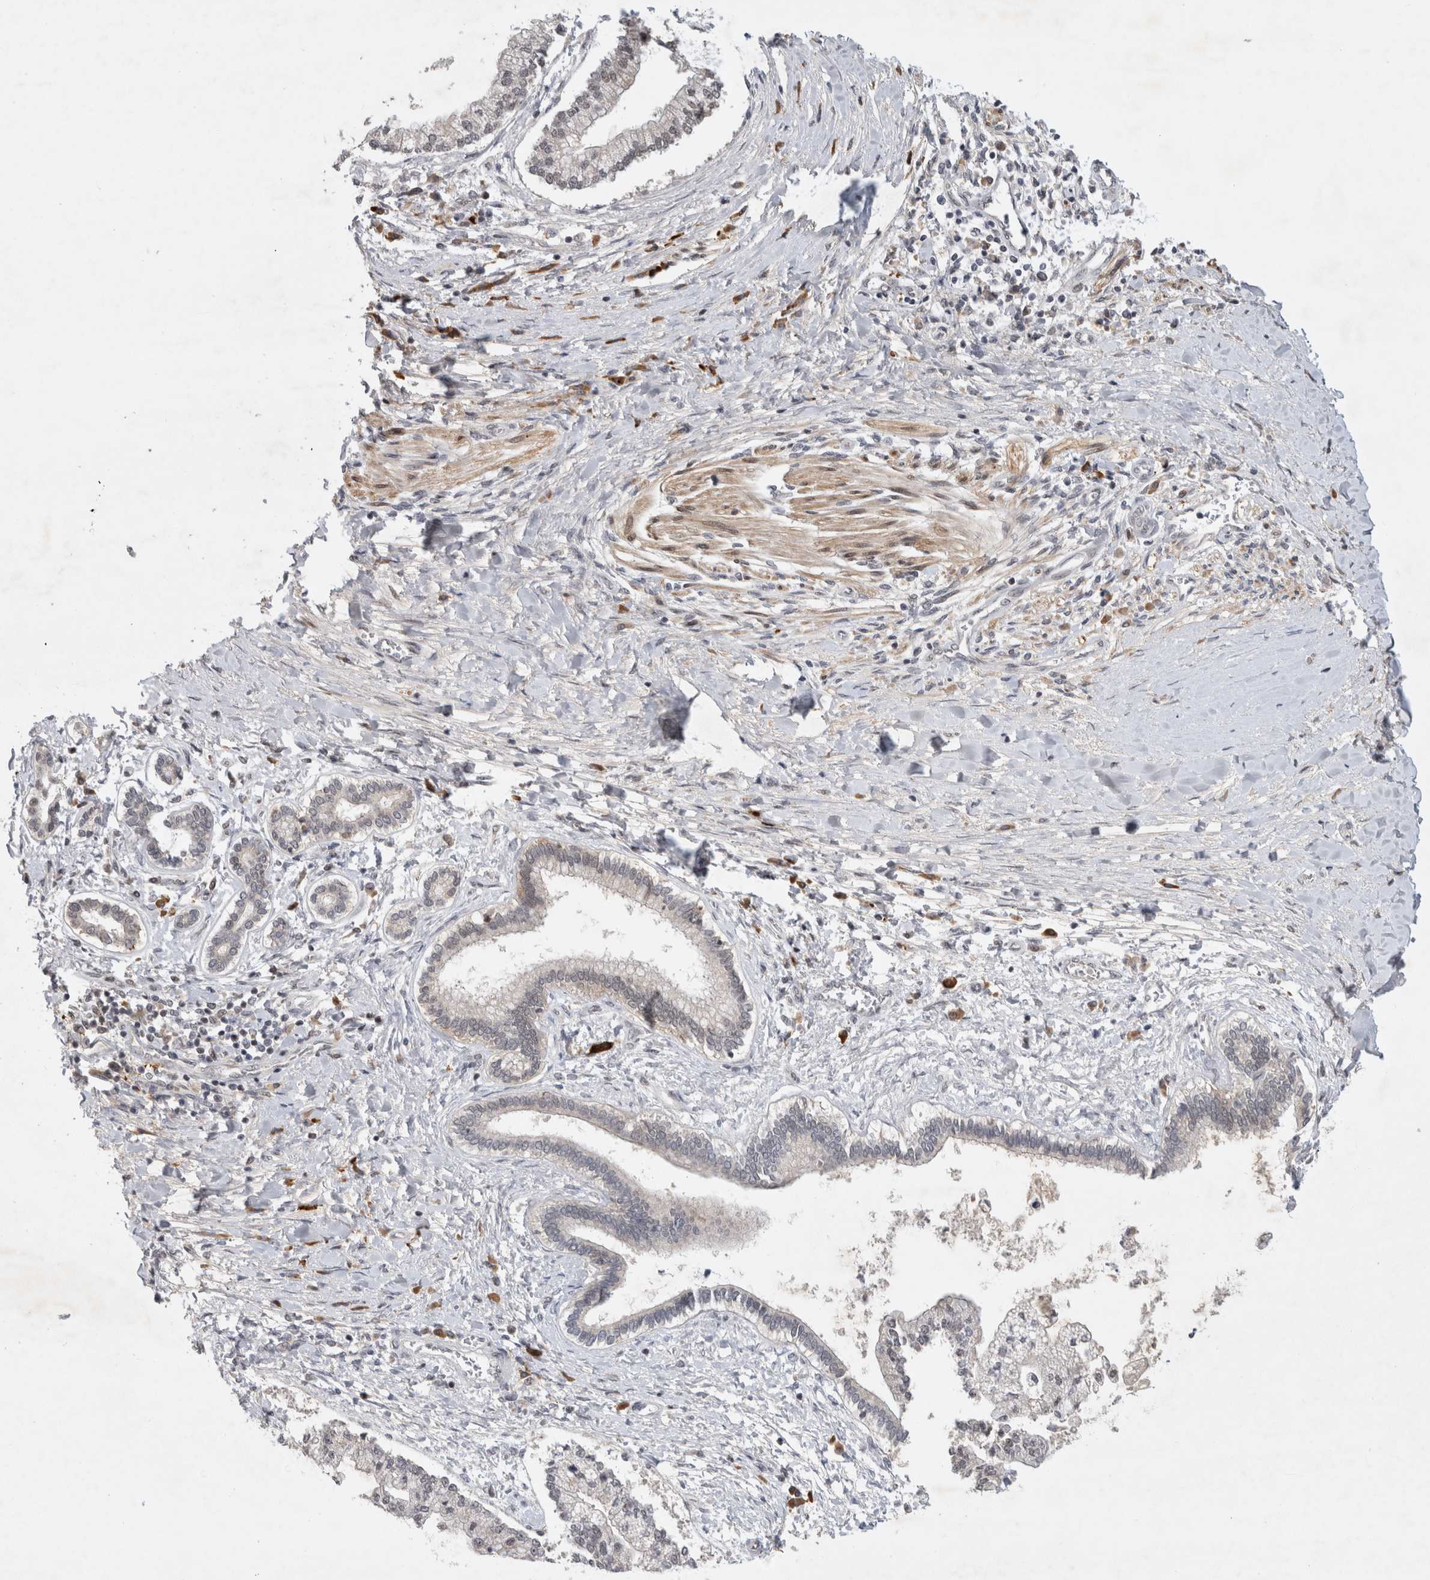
{"staining": {"intensity": "weak", "quantity": "25%-75%", "location": "nuclear"}, "tissue": "liver cancer", "cell_type": "Tumor cells", "image_type": "cancer", "snomed": [{"axis": "morphology", "description": "Cholangiocarcinoma"}, {"axis": "topography", "description": "Liver"}], "caption": "Cholangiocarcinoma (liver) stained with a protein marker displays weak staining in tumor cells.", "gene": "HESX1", "patient": {"sex": "male", "age": 50}}